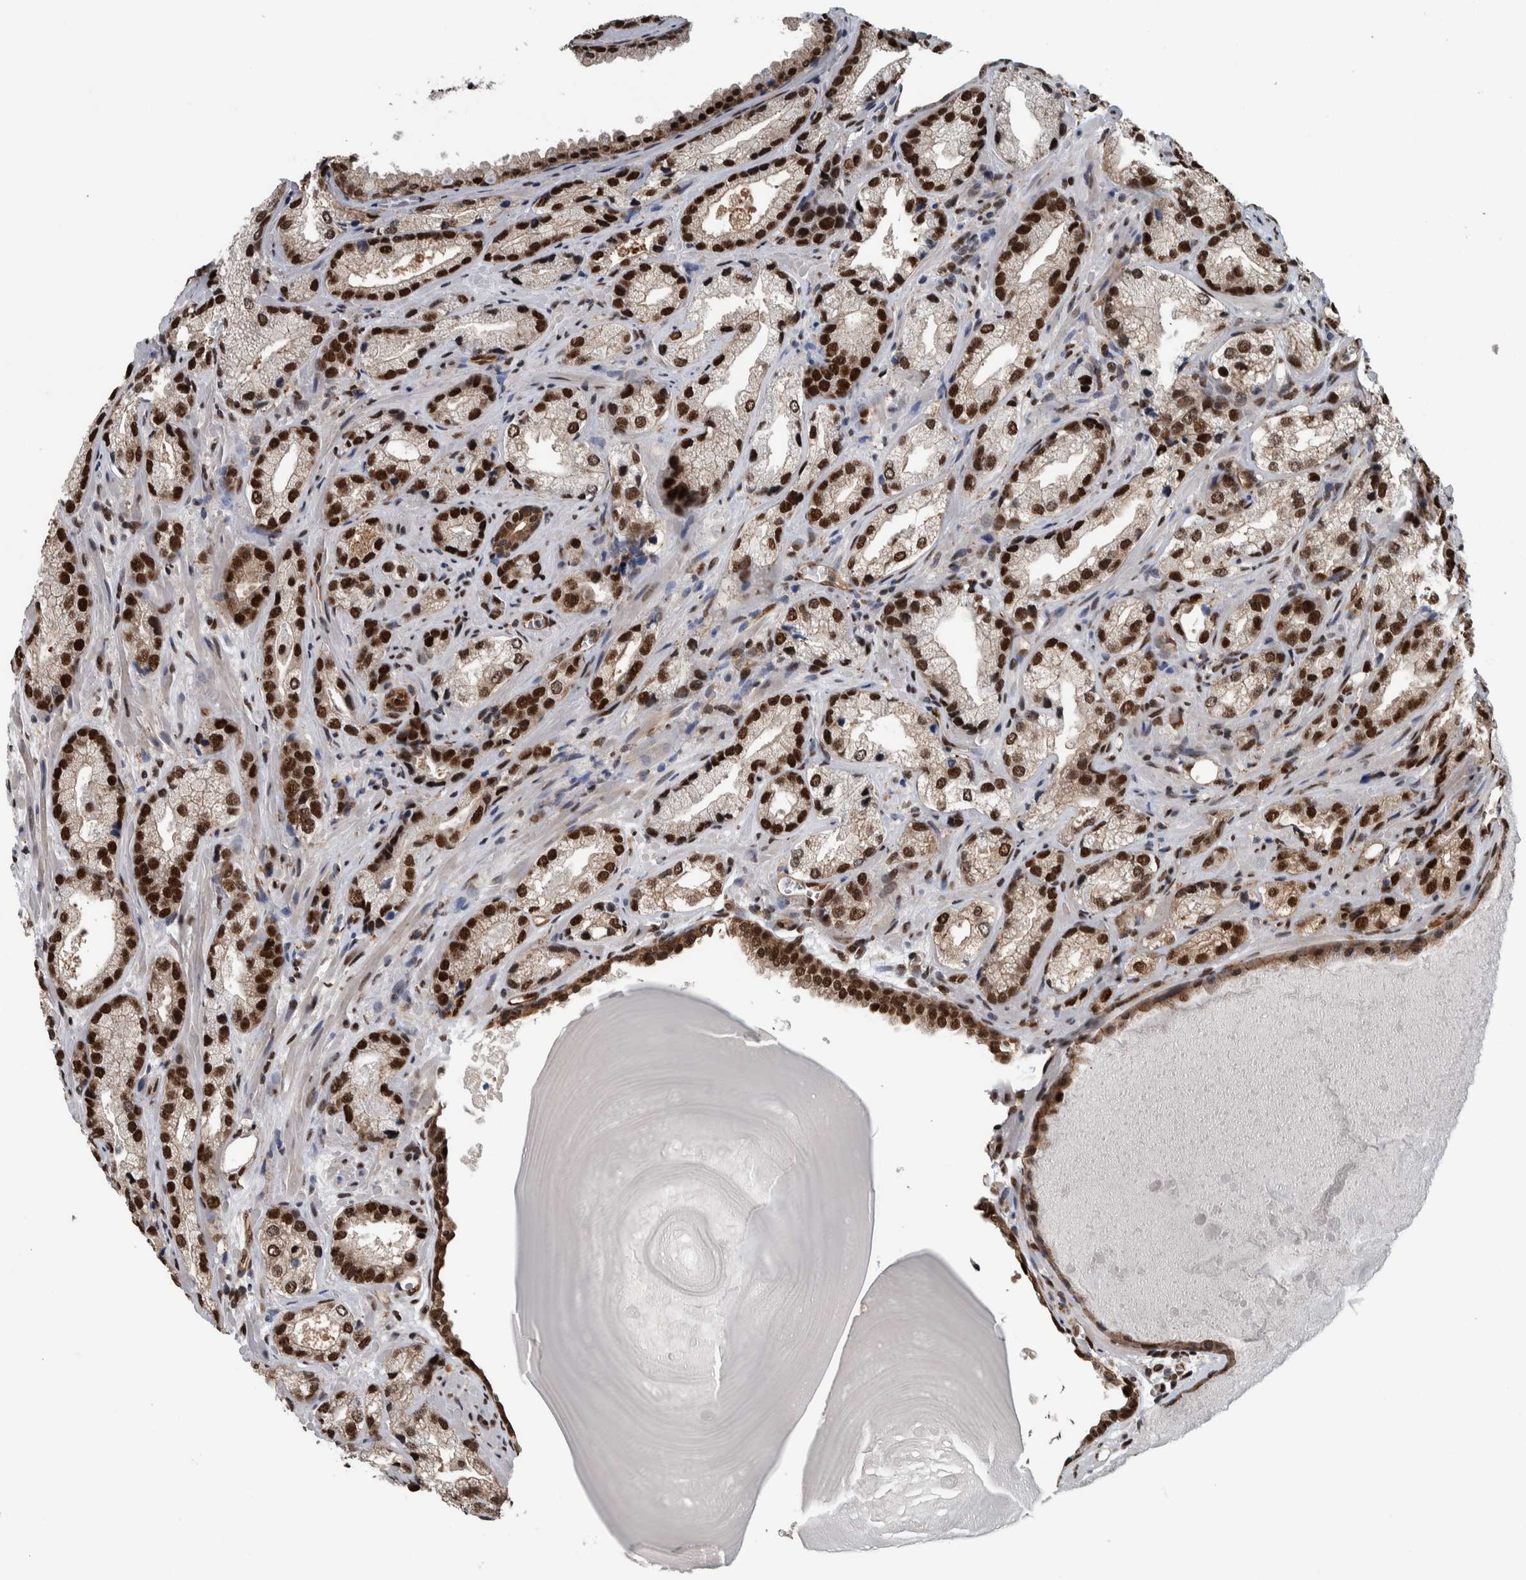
{"staining": {"intensity": "strong", "quantity": ">75%", "location": "nuclear"}, "tissue": "prostate cancer", "cell_type": "Tumor cells", "image_type": "cancer", "snomed": [{"axis": "morphology", "description": "Adenocarcinoma, High grade"}, {"axis": "topography", "description": "Prostate"}], "caption": "The image shows a brown stain indicating the presence of a protein in the nuclear of tumor cells in high-grade adenocarcinoma (prostate).", "gene": "FAM135B", "patient": {"sex": "male", "age": 63}}